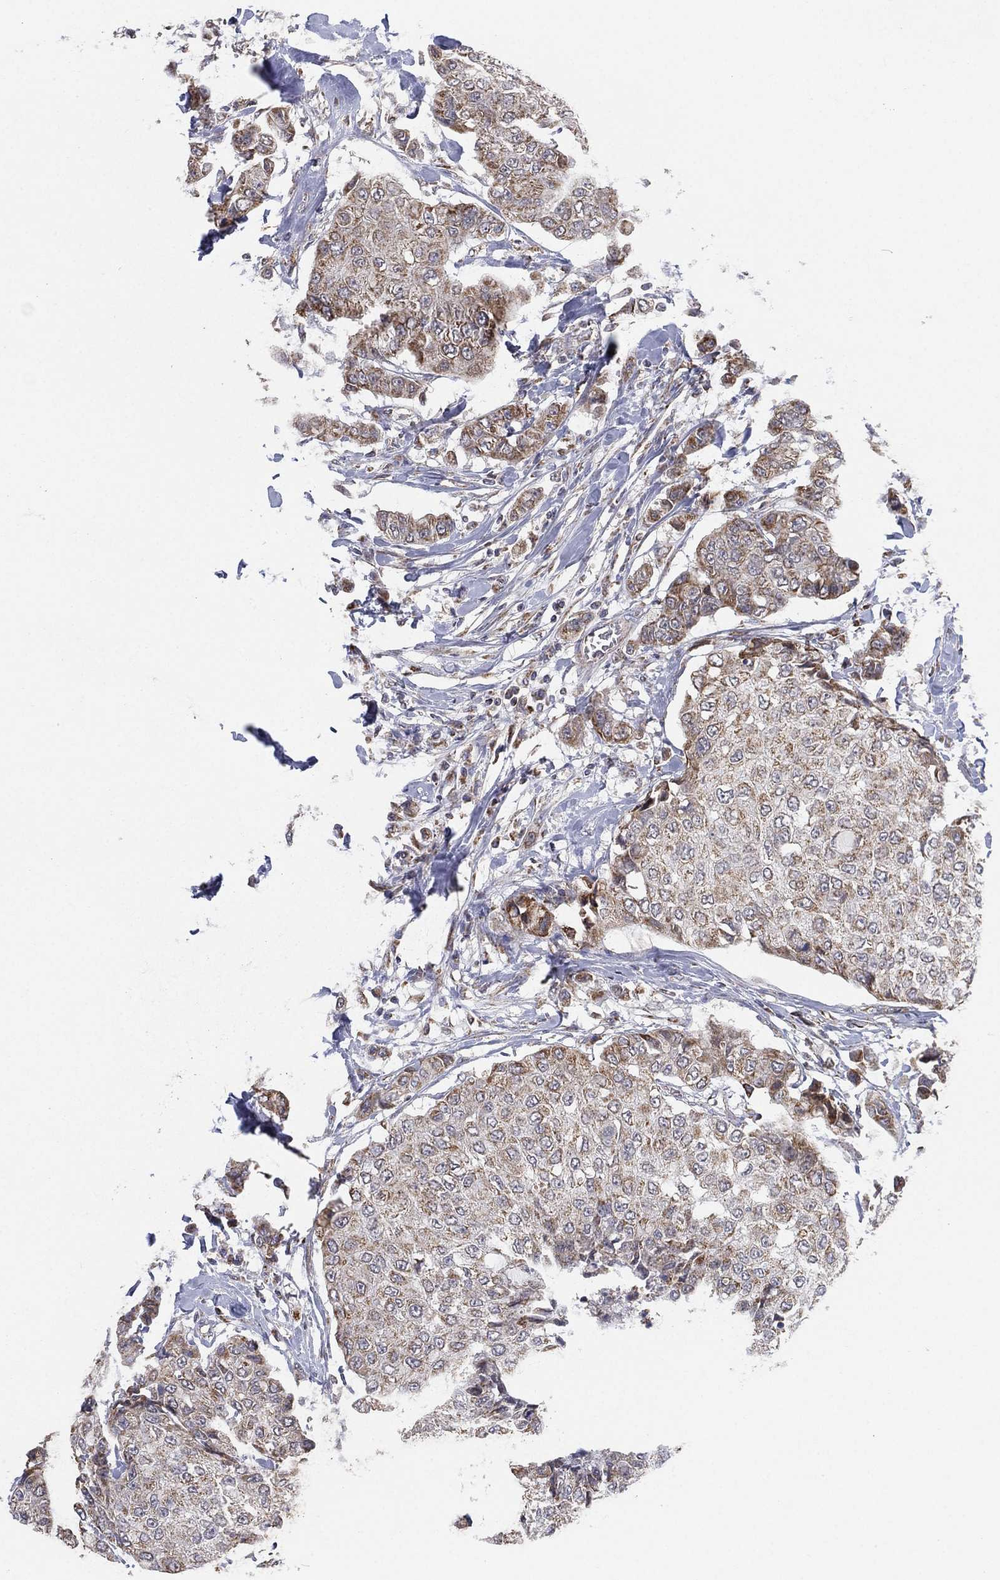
{"staining": {"intensity": "weak", "quantity": "25%-75%", "location": "cytoplasmic/membranous"}, "tissue": "breast cancer", "cell_type": "Tumor cells", "image_type": "cancer", "snomed": [{"axis": "morphology", "description": "Duct carcinoma"}, {"axis": "topography", "description": "Breast"}], "caption": "Protein analysis of breast infiltrating ductal carcinoma tissue shows weak cytoplasmic/membranous positivity in approximately 25%-75% of tumor cells. The staining was performed using DAB, with brown indicating positive protein expression. Nuclei are stained blue with hematoxylin.", "gene": "PSMG4", "patient": {"sex": "female", "age": 27}}